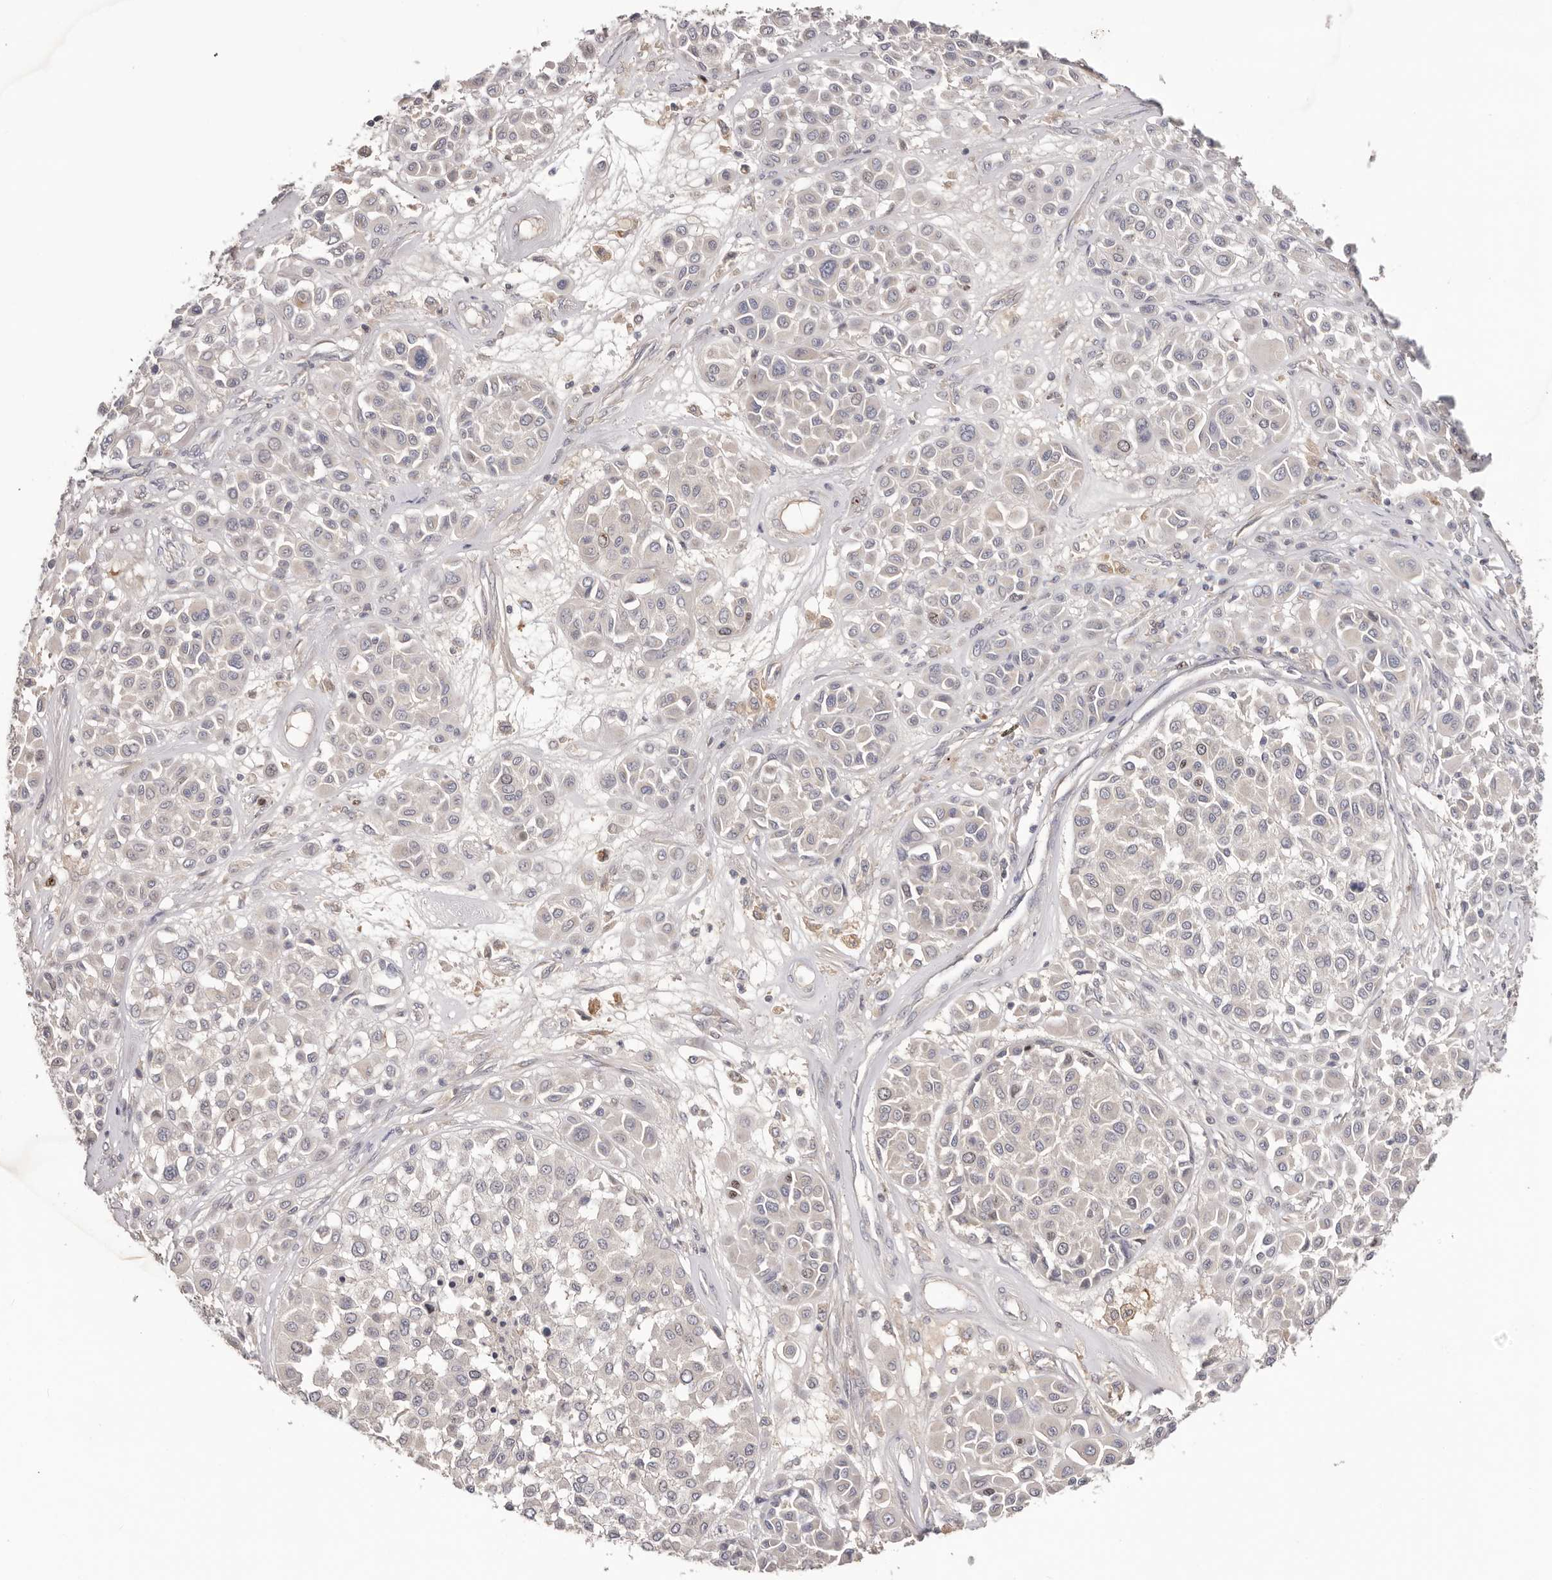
{"staining": {"intensity": "negative", "quantity": "none", "location": "none"}, "tissue": "melanoma", "cell_type": "Tumor cells", "image_type": "cancer", "snomed": [{"axis": "morphology", "description": "Malignant melanoma, Metastatic site"}, {"axis": "topography", "description": "Soft tissue"}], "caption": "There is no significant staining in tumor cells of melanoma. Nuclei are stained in blue.", "gene": "CCDC190", "patient": {"sex": "male", "age": 41}}